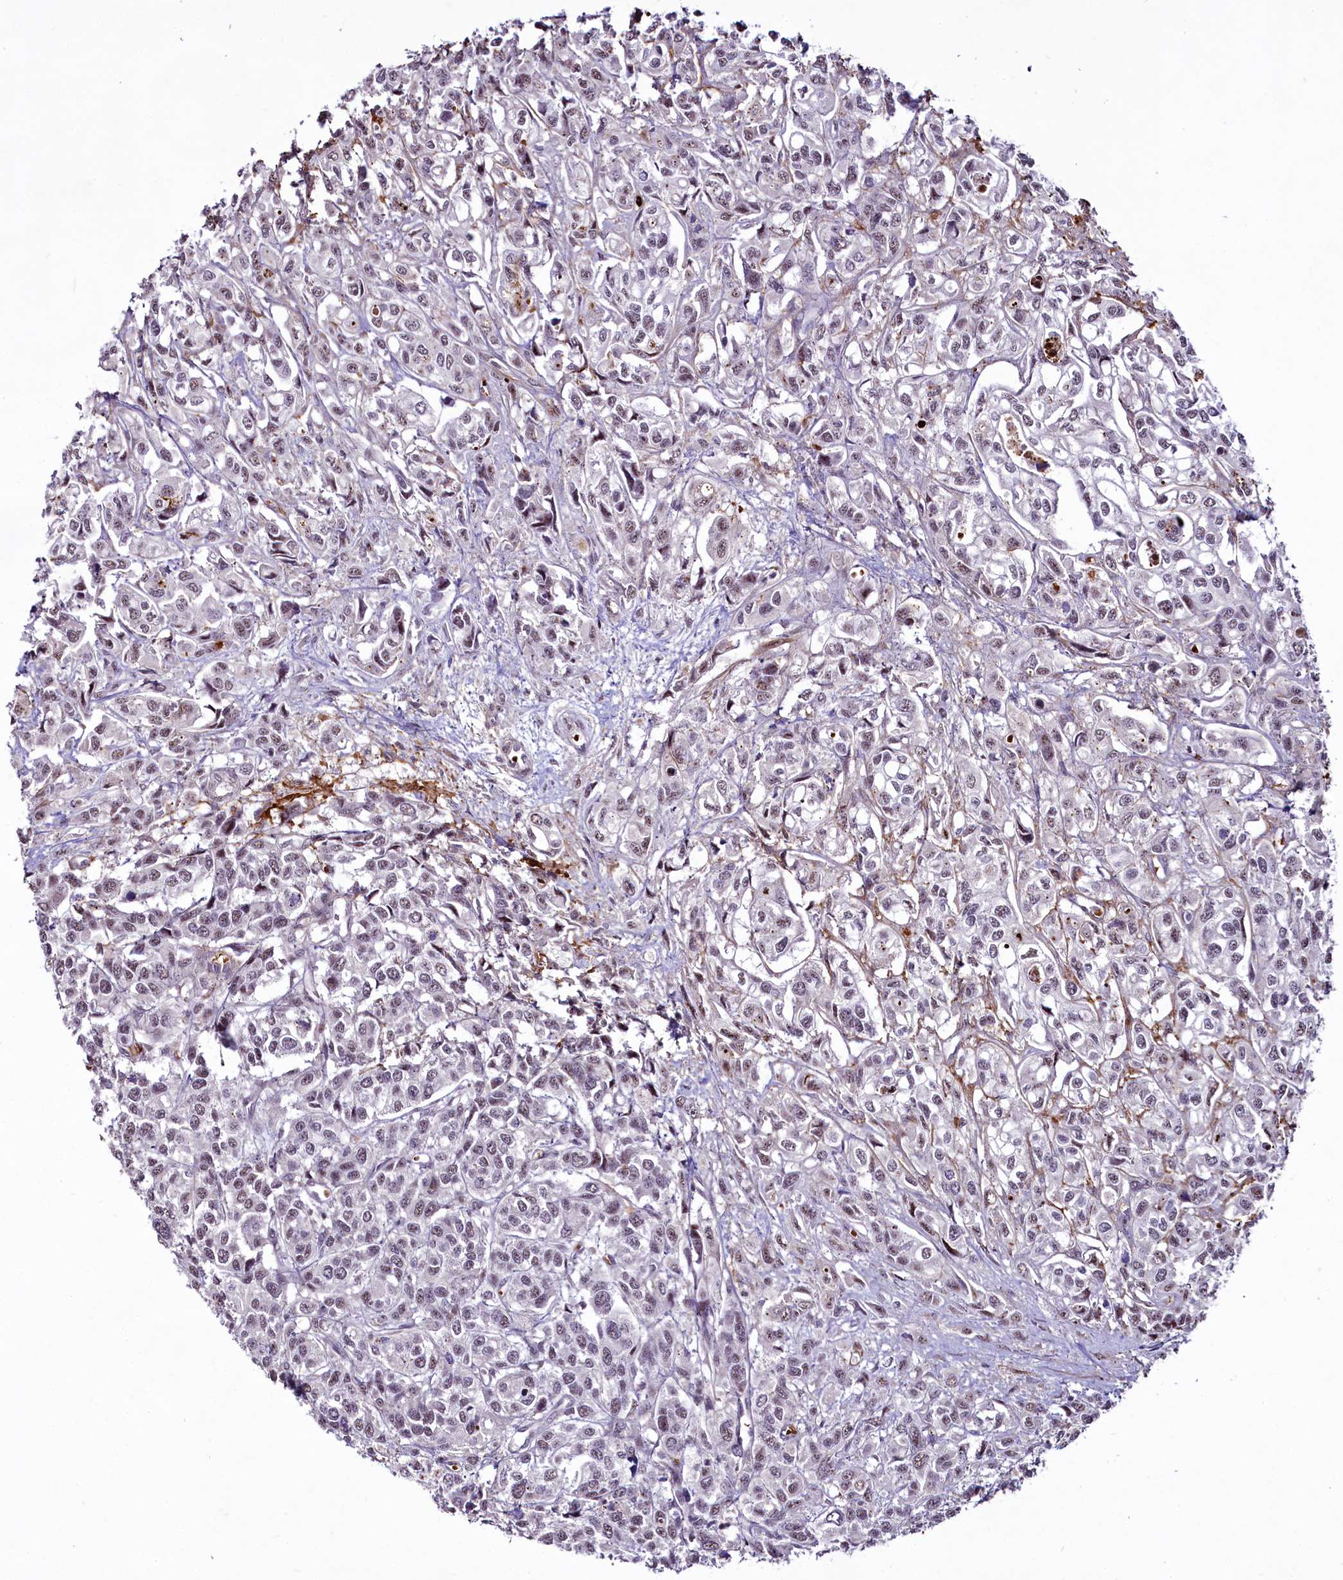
{"staining": {"intensity": "weak", "quantity": "25%-75%", "location": "nuclear"}, "tissue": "urothelial cancer", "cell_type": "Tumor cells", "image_type": "cancer", "snomed": [{"axis": "morphology", "description": "Urothelial carcinoma, High grade"}, {"axis": "topography", "description": "Urinary bladder"}], "caption": "Immunohistochemical staining of human high-grade urothelial carcinoma shows low levels of weak nuclear staining in approximately 25%-75% of tumor cells.", "gene": "SUSD3", "patient": {"sex": "male", "age": 67}}